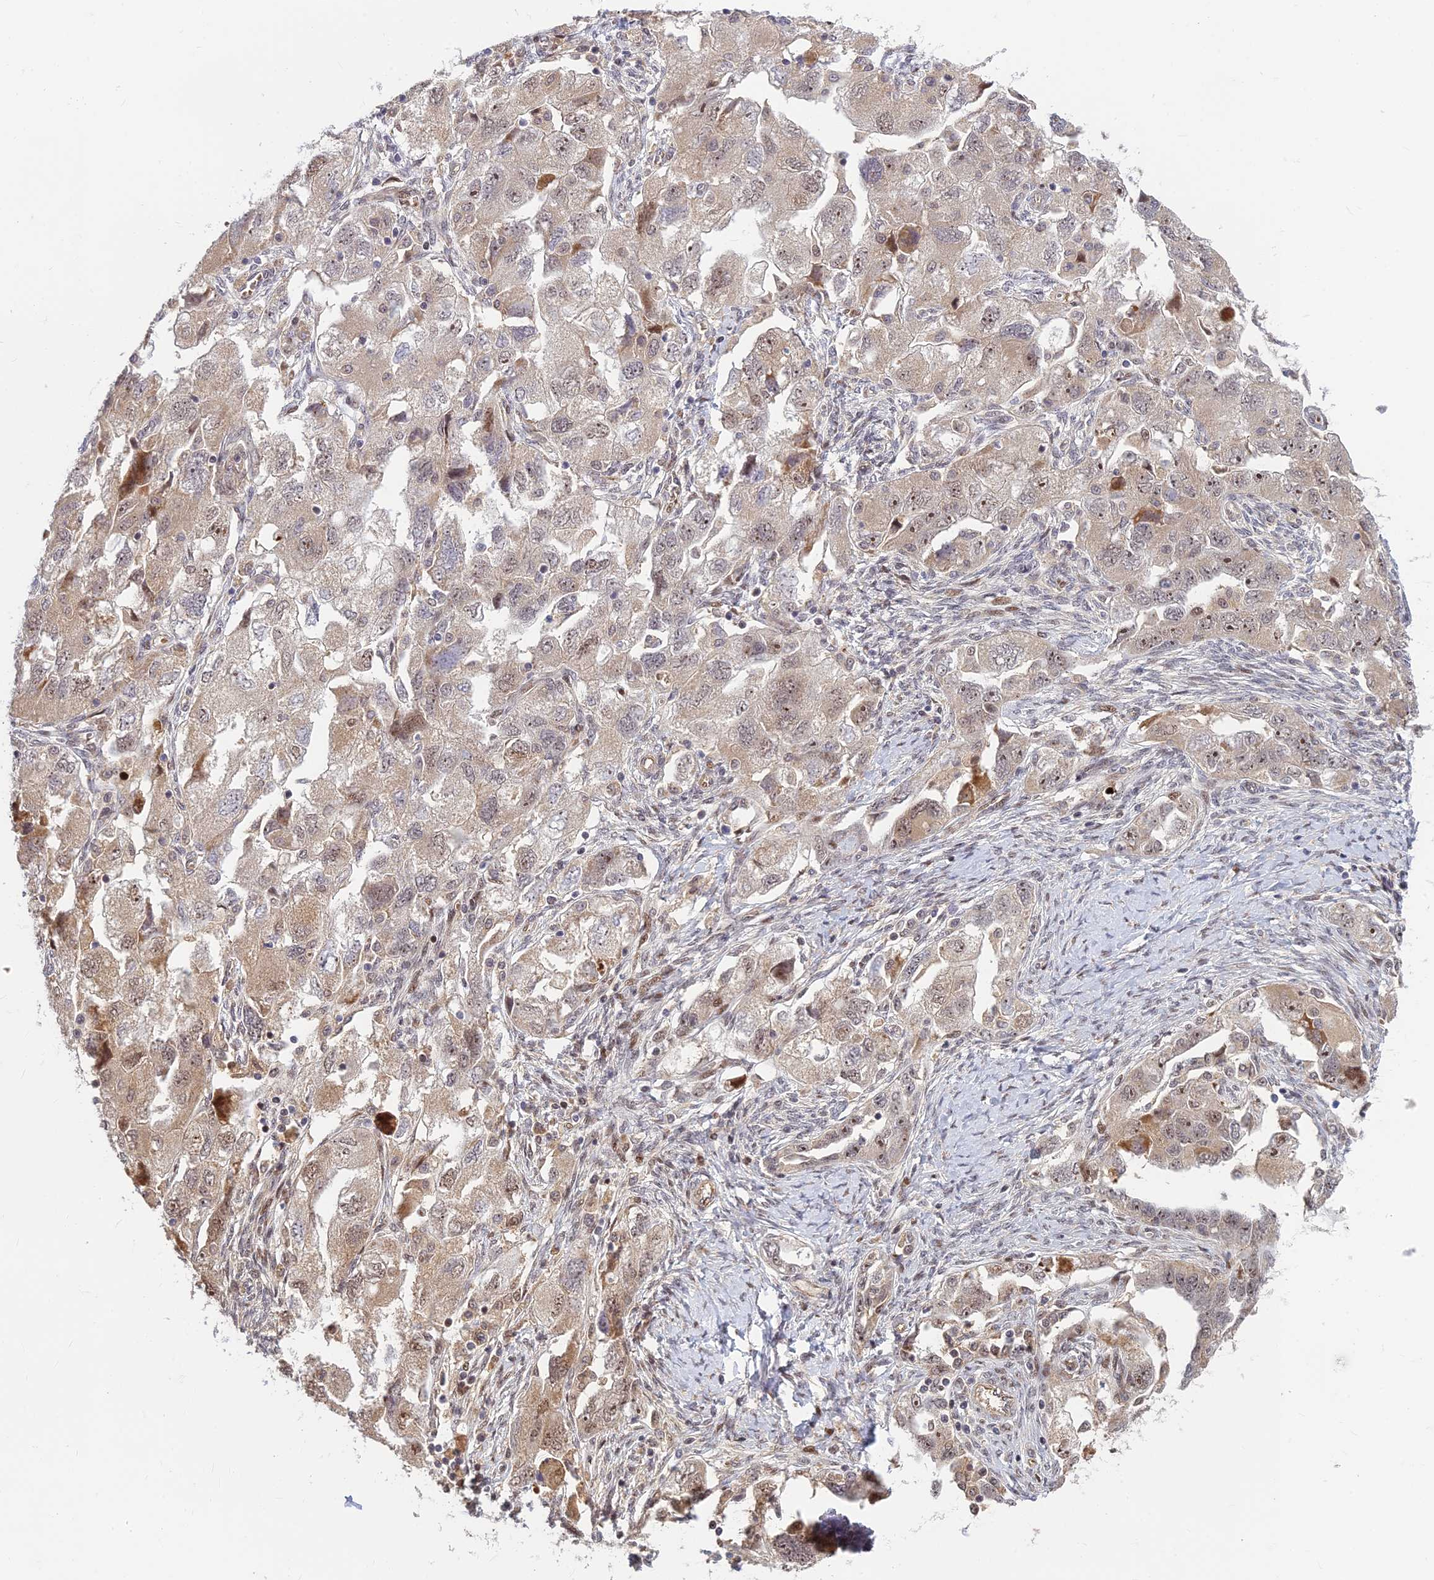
{"staining": {"intensity": "moderate", "quantity": ">75%", "location": "cytoplasmic/membranous,nuclear"}, "tissue": "ovarian cancer", "cell_type": "Tumor cells", "image_type": "cancer", "snomed": [{"axis": "morphology", "description": "Carcinoma, NOS"}, {"axis": "morphology", "description": "Cystadenocarcinoma, serous, NOS"}, {"axis": "topography", "description": "Ovary"}], "caption": "Immunohistochemistry staining of ovarian cancer (serous cystadenocarcinoma), which exhibits medium levels of moderate cytoplasmic/membranous and nuclear staining in about >75% of tumor cells indicating moderate cytoplasmic/membranous and nuclear protein expression. The staining was performed using DAB (3,3'-diaminobenzidine) (brown) for protein detection and nuclei were counterstained in hematoxylin (blue).", "gene": "UFSP2", "patient": {"sex": "female", "age": 69}}